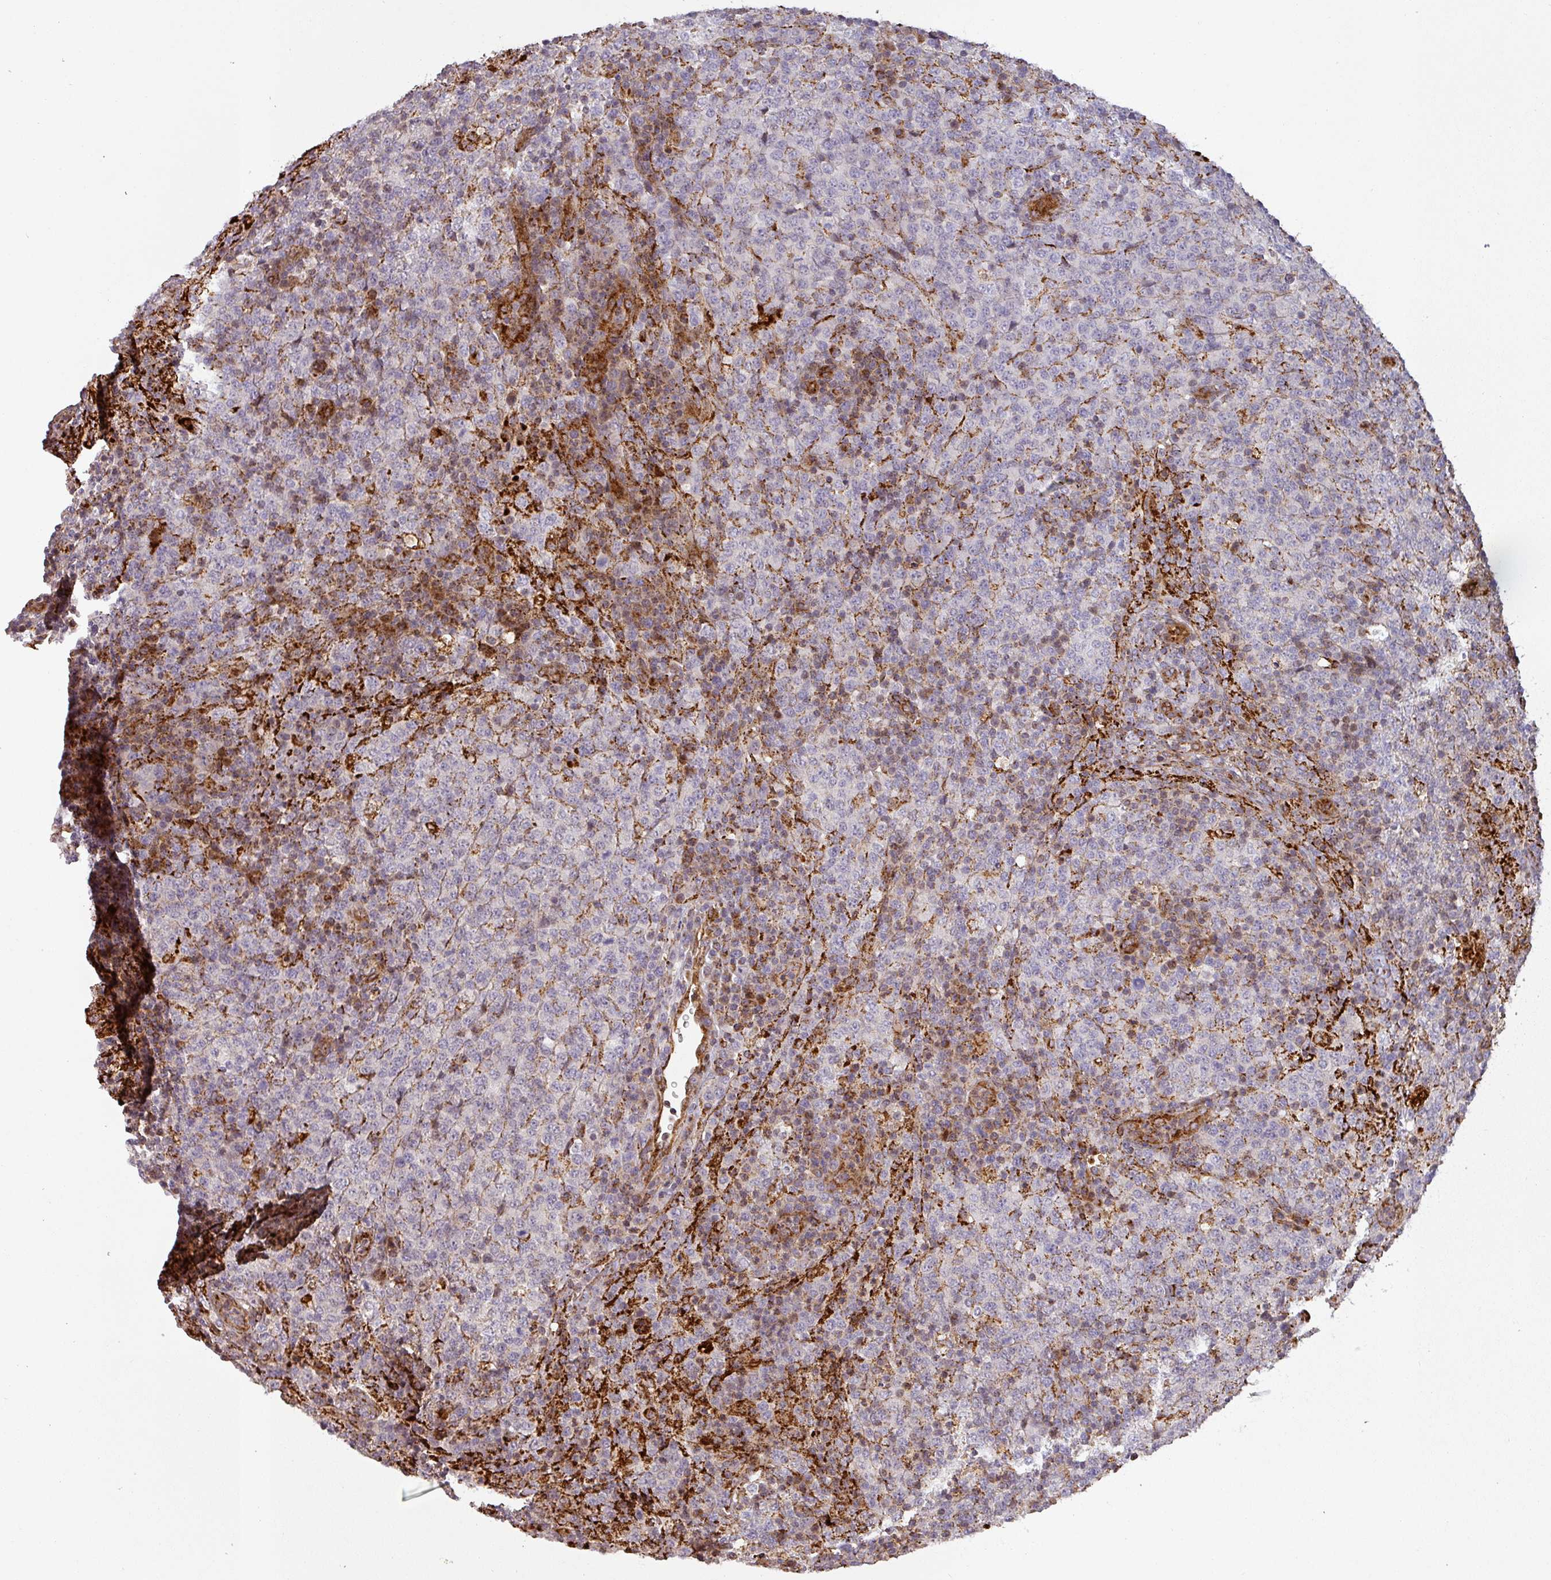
{"staining": {"intensity": "negative", "quantity": "none", "location": "none"}, "tissue": "lymphoma", "cell_type": "Tumor cells", "image_type": "cancer", "snomed": [{"axis": "morphology", "description": "Malignant lymphoma, non-Hodgkin's type, High grade"}, {"axis": "topography", "description": "Lymph node"}], "caption": "Protein analysis of high-grade malignant lymphoma, non-Hodgkin's type exhibits no significant staining in tumor cells.", "gene": "GPD2", "patient": {"sex": "male", "age": 54}}